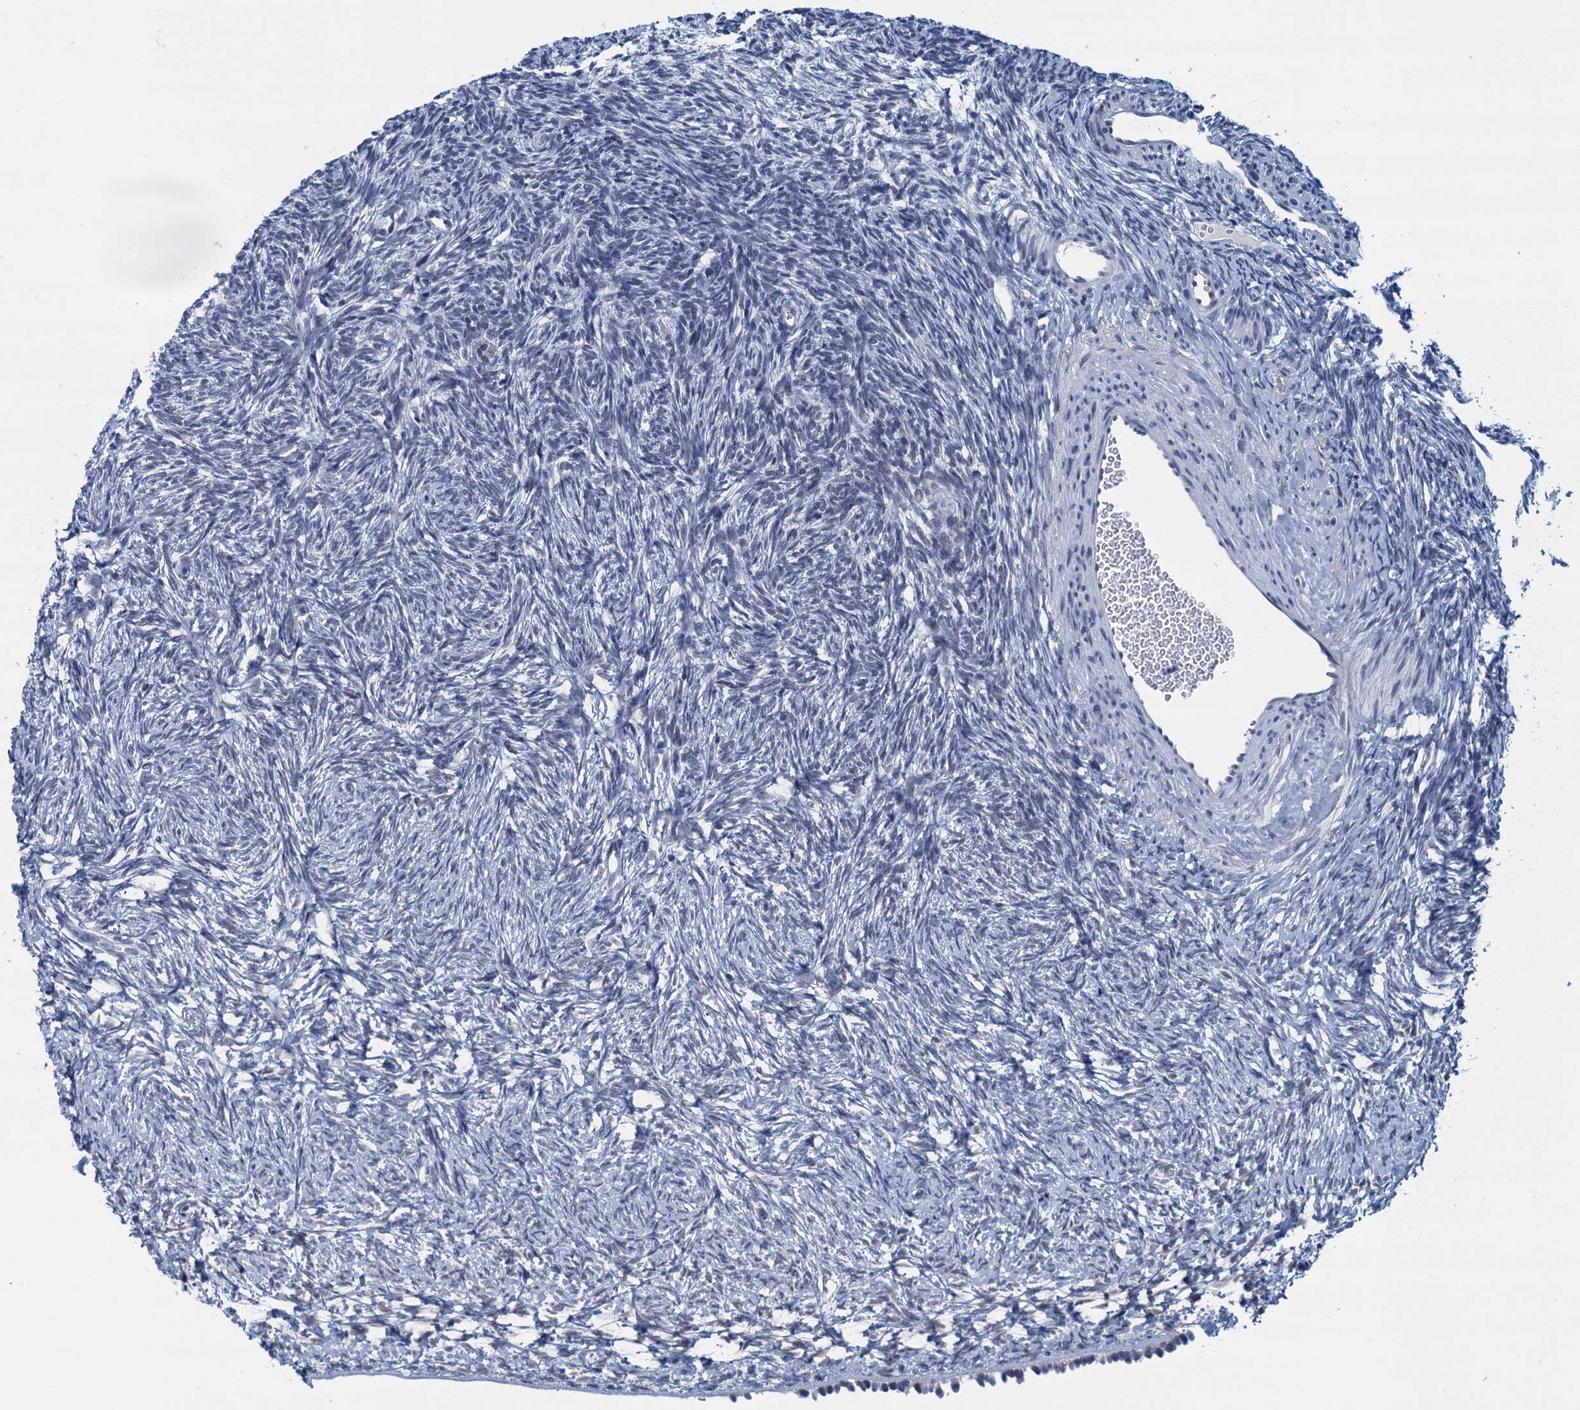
{"staining": {"intensity": "negative", "quantity": "none", "location": "none"}, "tissue": "ovary", "cell_type": "Follicle cells", "image_type": "normal", "snomed": [{"axis": "morphology", "description": "Normal tissue, NOS"}, {"axis": "topography", "description": "Ovary"}], "caption": "Immunohistochemistry image of benign human ovary stained for a protein (brown), which reveals no positivity in follicle cells.", "gene": "EPS8L1", "patient": {"sex": "female", "age": 34}}